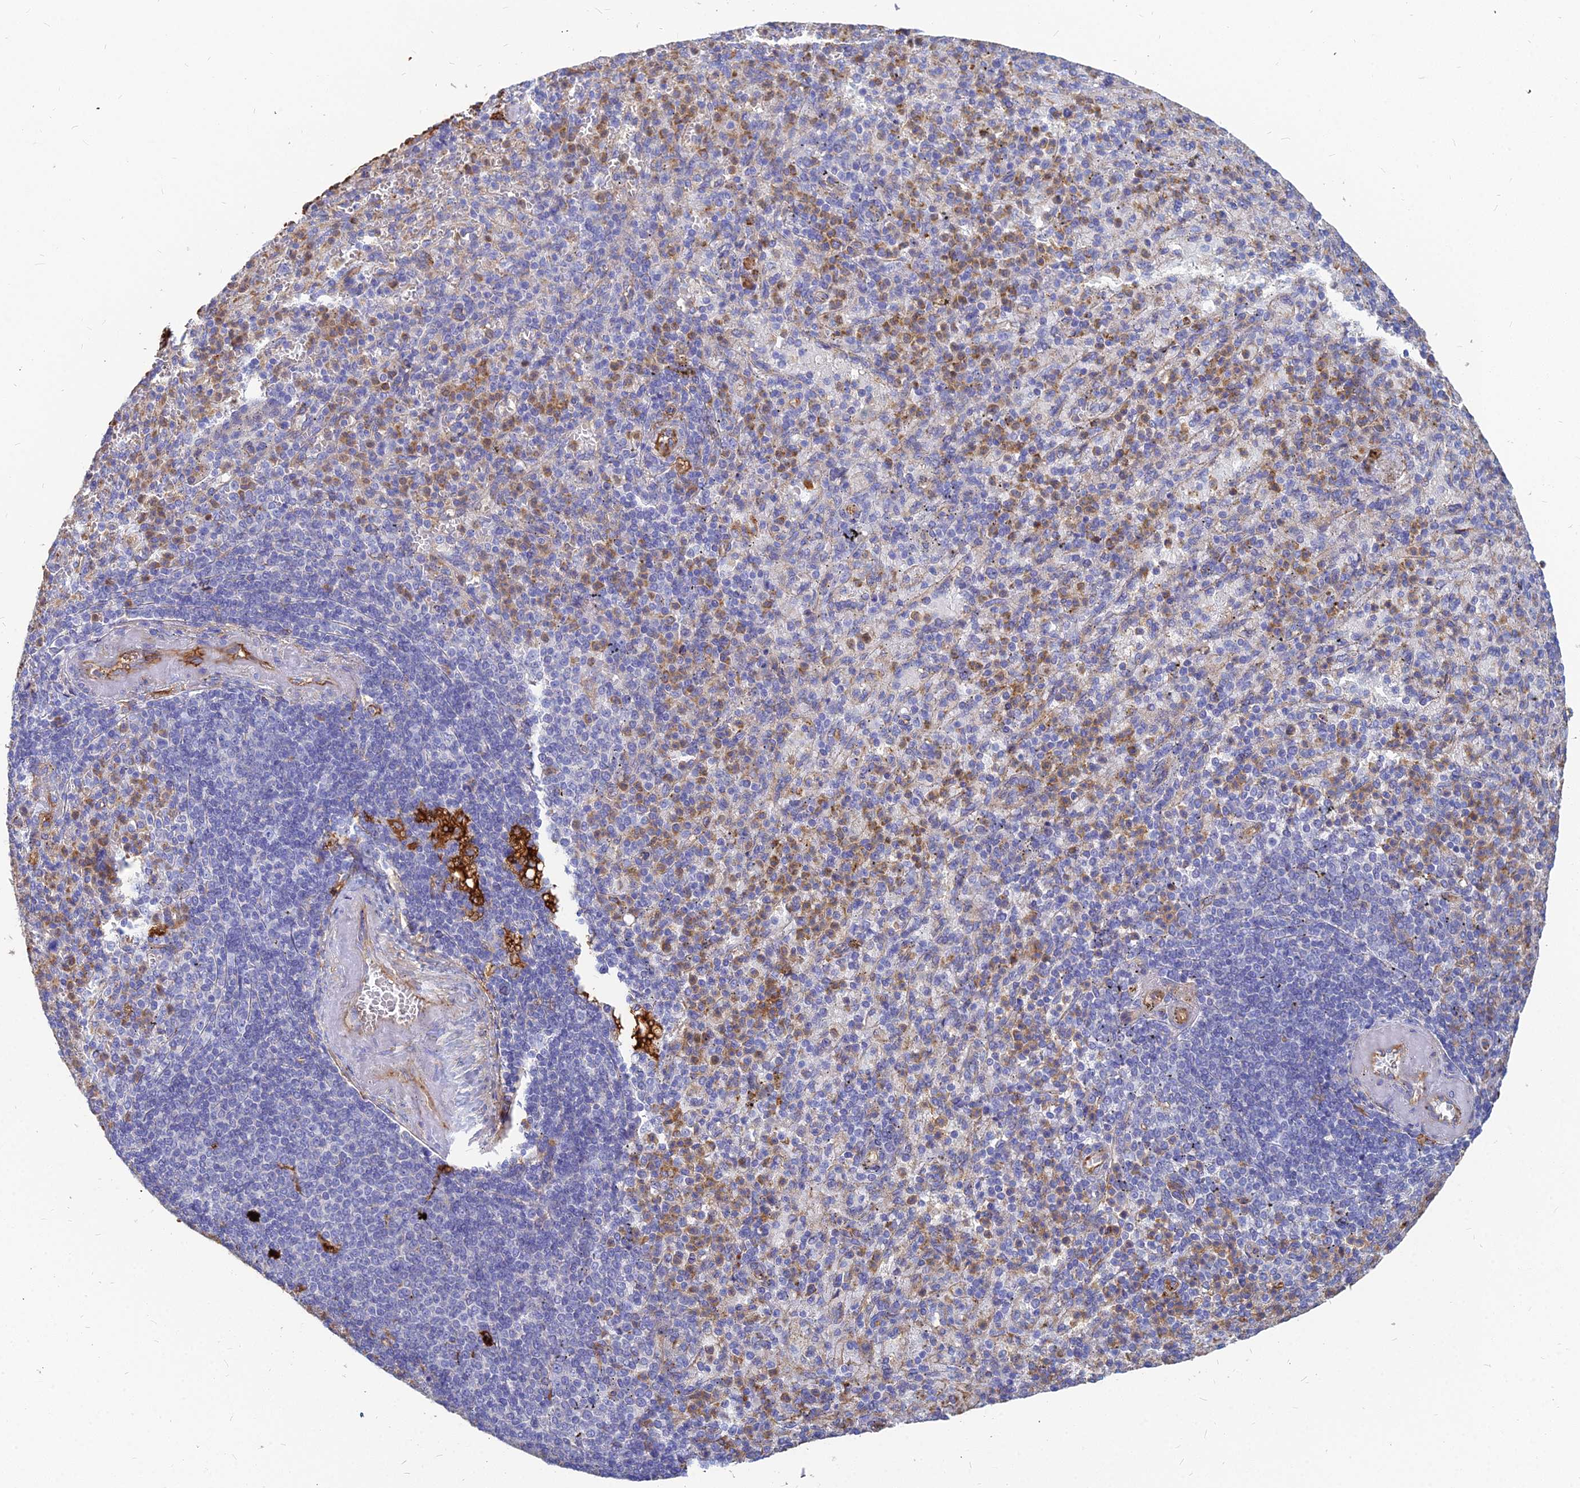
{"staining": {"intensity": "moderate", "quantity": "25%-75%", "location": "cytoplasmic/membranous"}, "tissue": "spleen", "cell_type": "Cells in red pulp", "image_type": "normal", "snomed": [{"axis": "morphology", "description": "Normal tissue, NOS"}, {"axis": "topography", "description": "Spleen"}], "caption": "Immunohistochemical staining of normal spleen reveals moderate cytoplasmic/membranous protein positivity in approximately 25%-75% of cells in red pulp. Using DAB (3,3'-diaminobenzidine) (brown) and hematoxylin (blue) stains, captured at high magnification using brightfield microscopy.", "gene": "VAT1", "patient": {"sex": "female", "age": 74}}